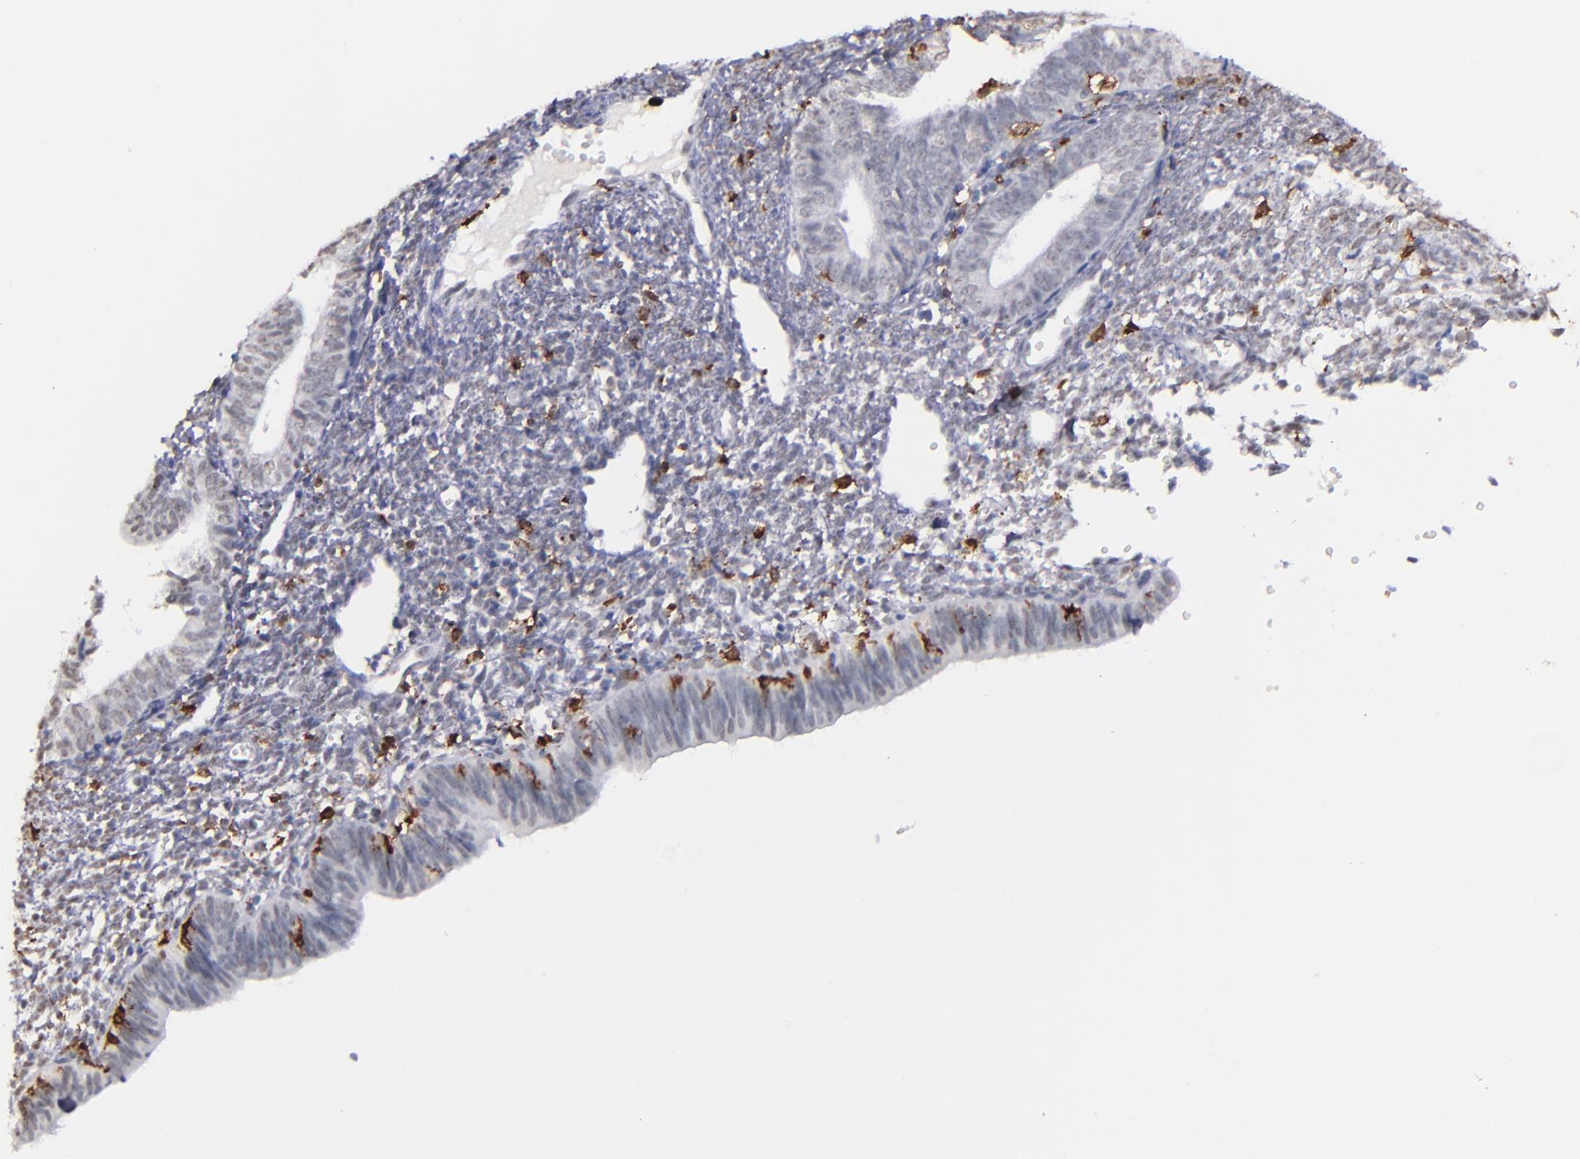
{"staining": {"intensity": "strong", "quantity": "<25%", "location": "cytoplasmic/membranous"}, "tissue": "endometrium", "cell_type": "Cells in endometrial stroma", "image_type": "normal", "snomed": [{"axis": "morphology", "description": "Normal tissue, NOS"}, {"axis": "topography", "description": "Endometrium"}], "caption": "Immunohistochemical staining of unremarkable endometrium exhibits strong cytoplasmic/membranous protein staining in approximately <25% of cells in endometrial stroma.", "gene": "NCF2", "patient": {"sex": "female", "age": 61}}